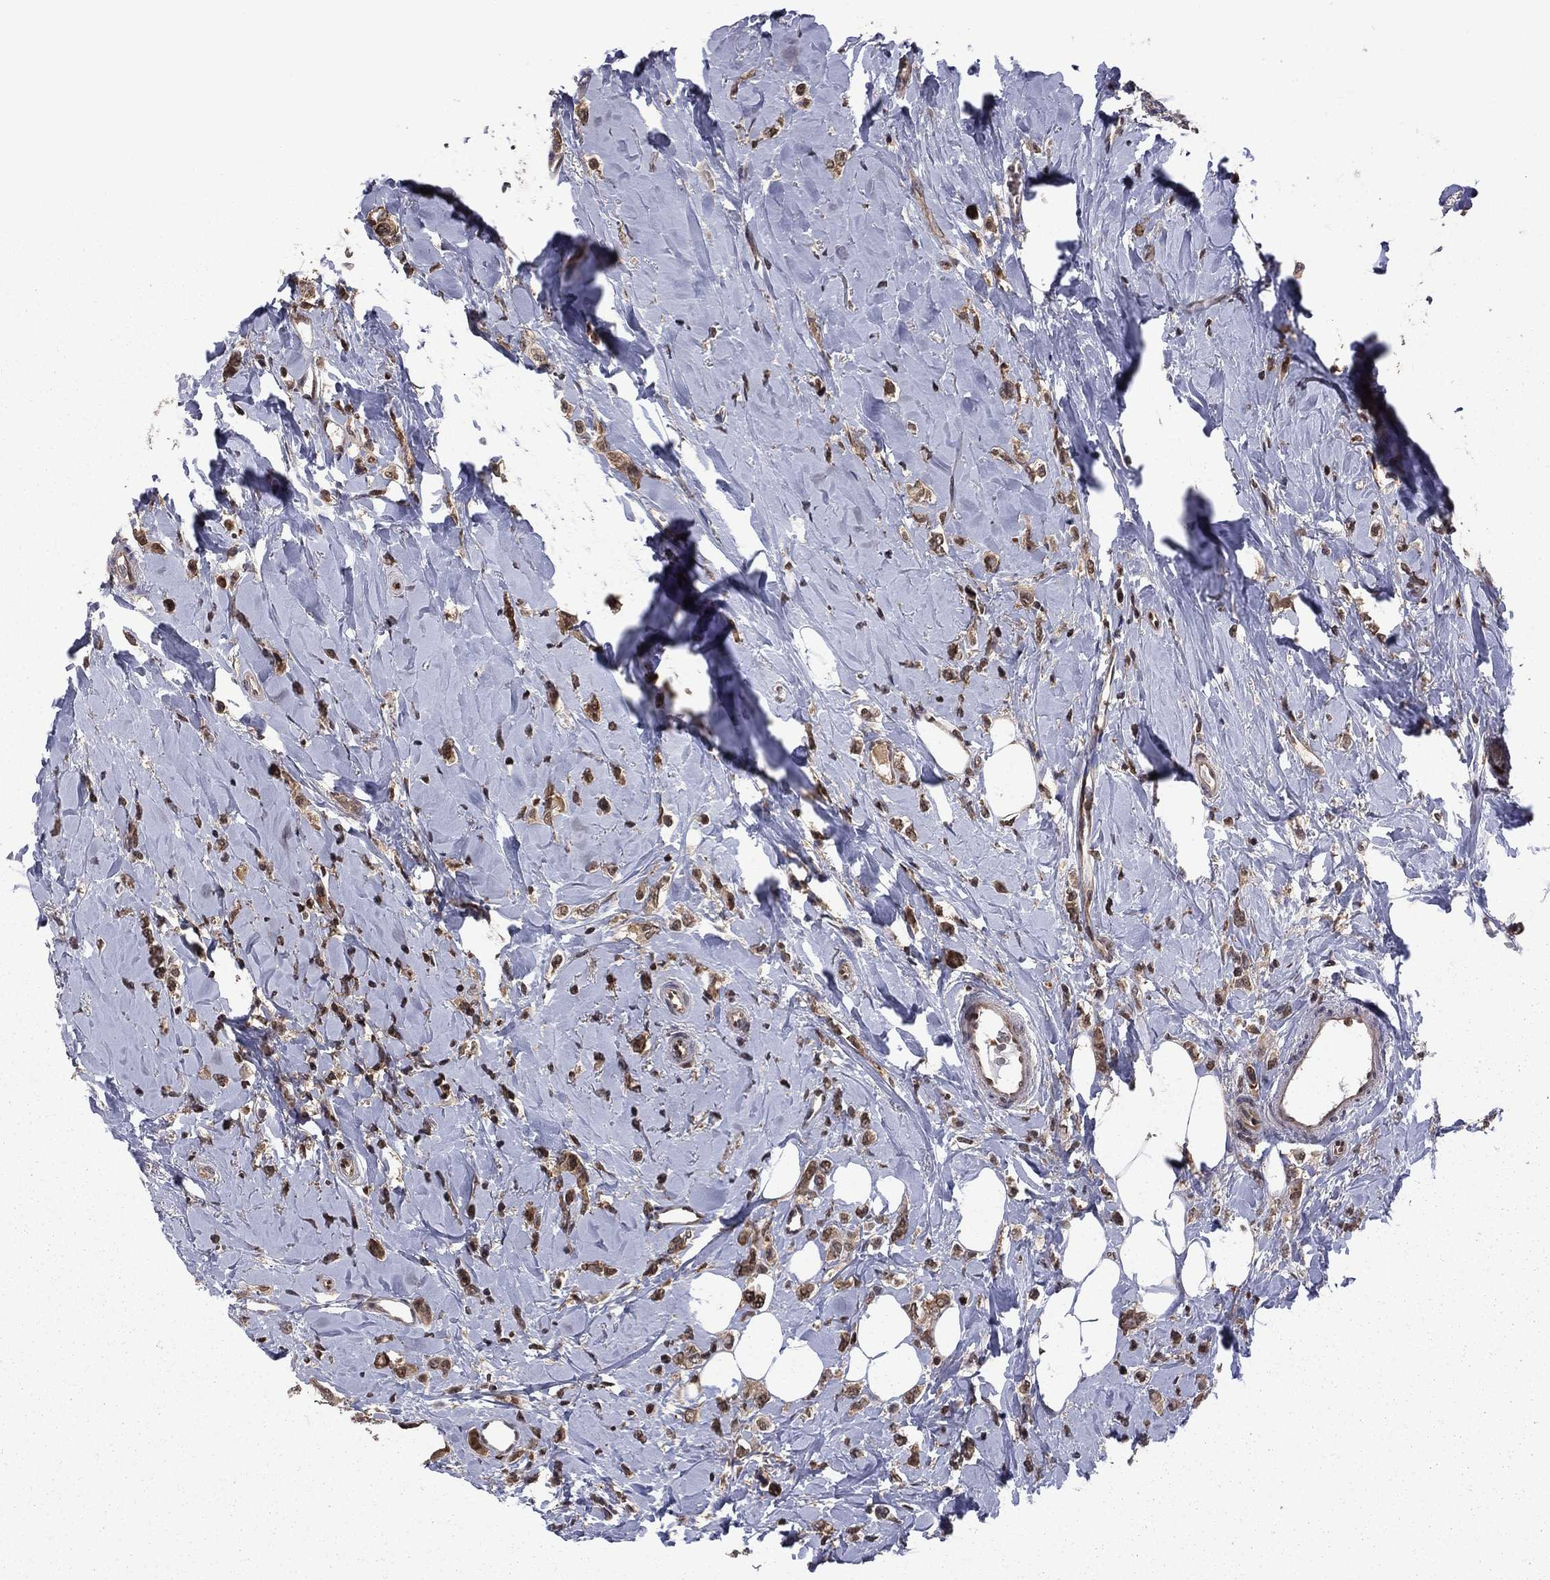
{"staining": {"intensity": "moderate", "quantity": "25%-75%", "location": "cytoplasmic/membranous"}, "tissue": "breast cancer", "cell_type": "Tumor cells", "image_type": "cancer", "snomed": [{"axis": "morphology", "description": "Lobular carcinoma"}, {"axis": "topography", "description": "Breast"}], "caption": "Human breast cancer (lobular carcinoma) stained with a brown dye exhibits moderate cytoplasmic/membranous positive positivity in approximately 25%-75% of tumor cells.", "gene": "PSMD2", "patient": {"sex": "female", "age": 66}}